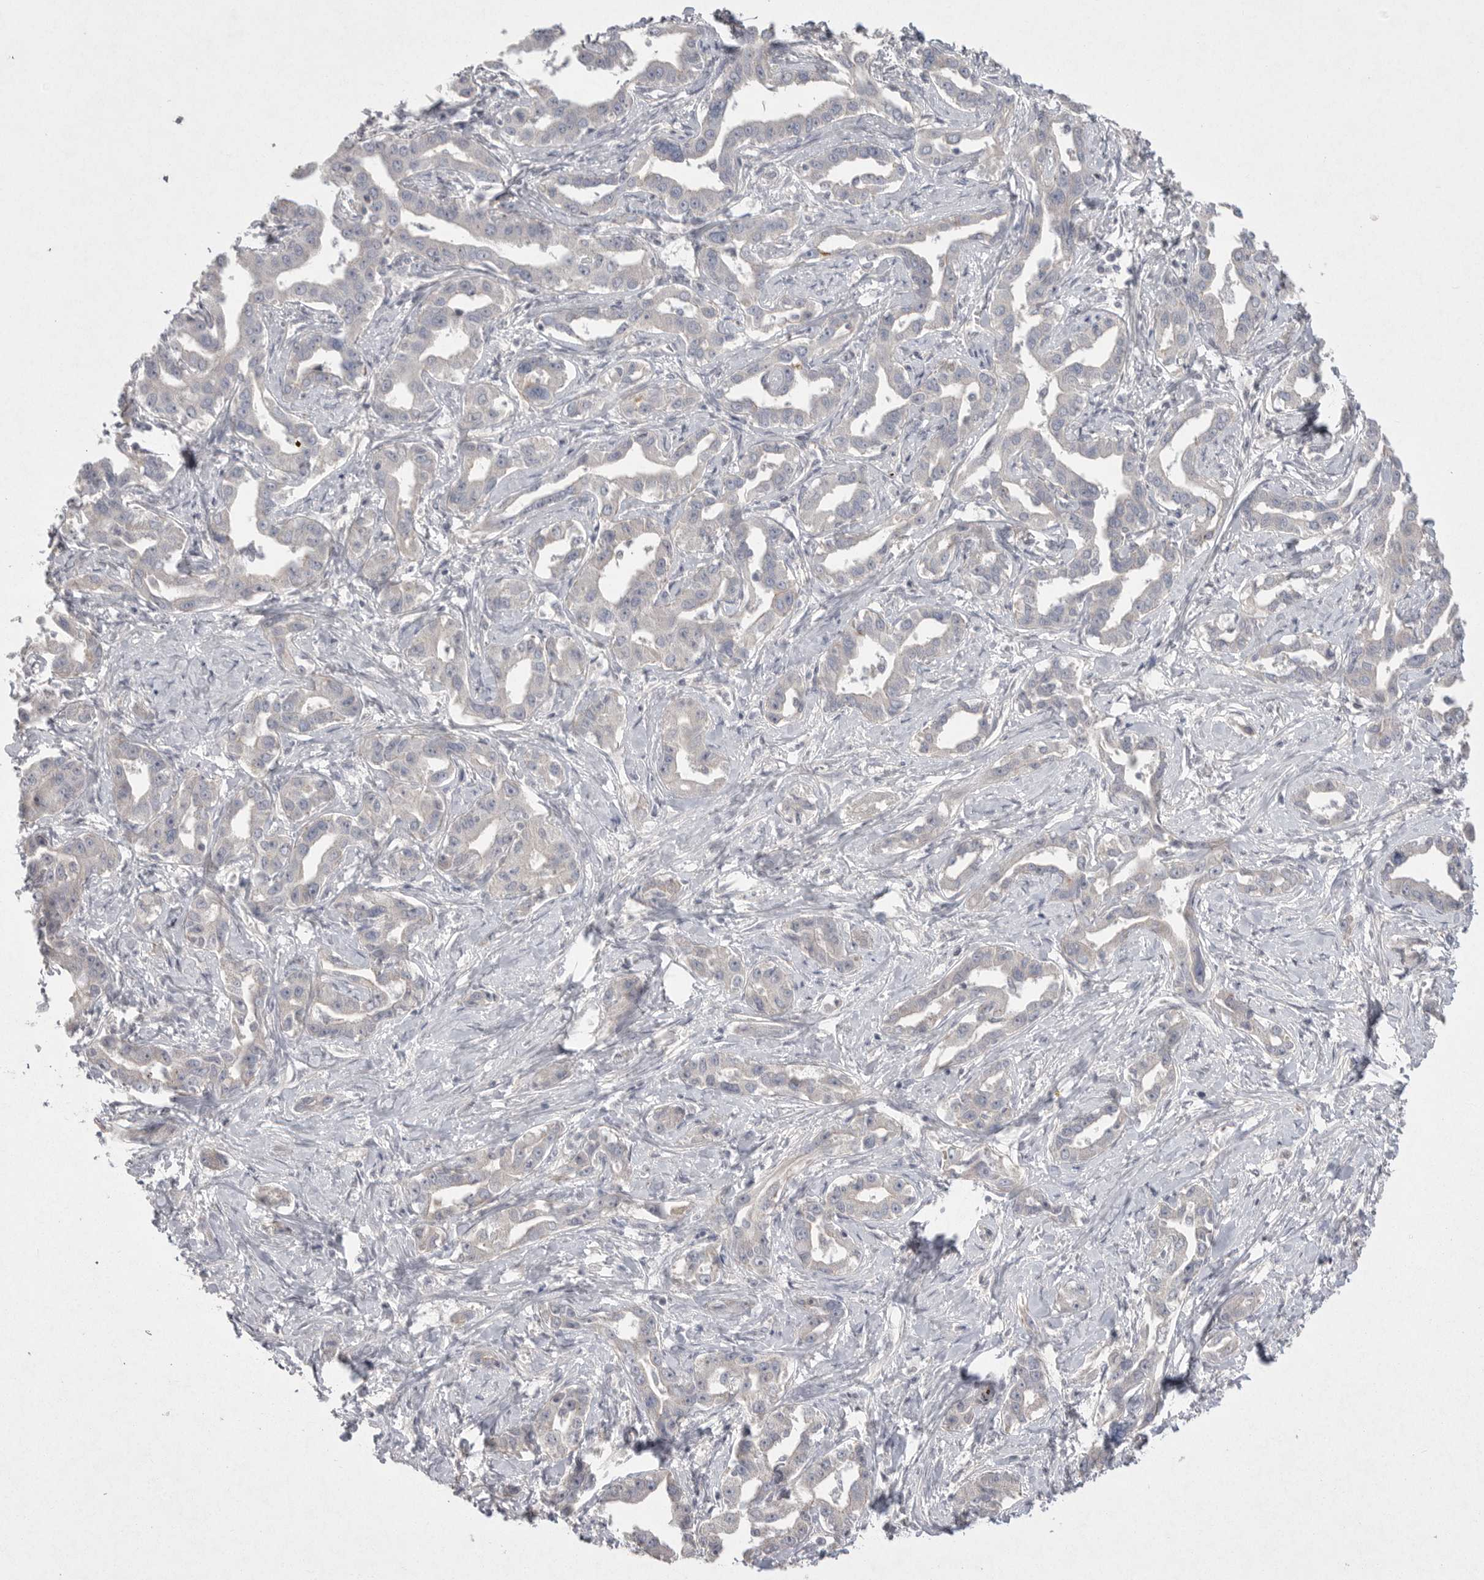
{"staining": {"intensity": "negative", "quantity": "none", "location": "none"}, "tissue": "liver cancer", "cell_type": "Tumor cells", "image_type": "cancer", "snomed": [{"axis": "morphology", "description": "Cholangiocarcinoma"}, {"axis": "topography", "description": "Liver"}], "caption": "This is a micrograph of IHC staining of cholangiocarcinoma (liver), which shows no expression in tumor cells.", "gene": "VANGL2", "patient": {"sex": "male", "age": 59}}